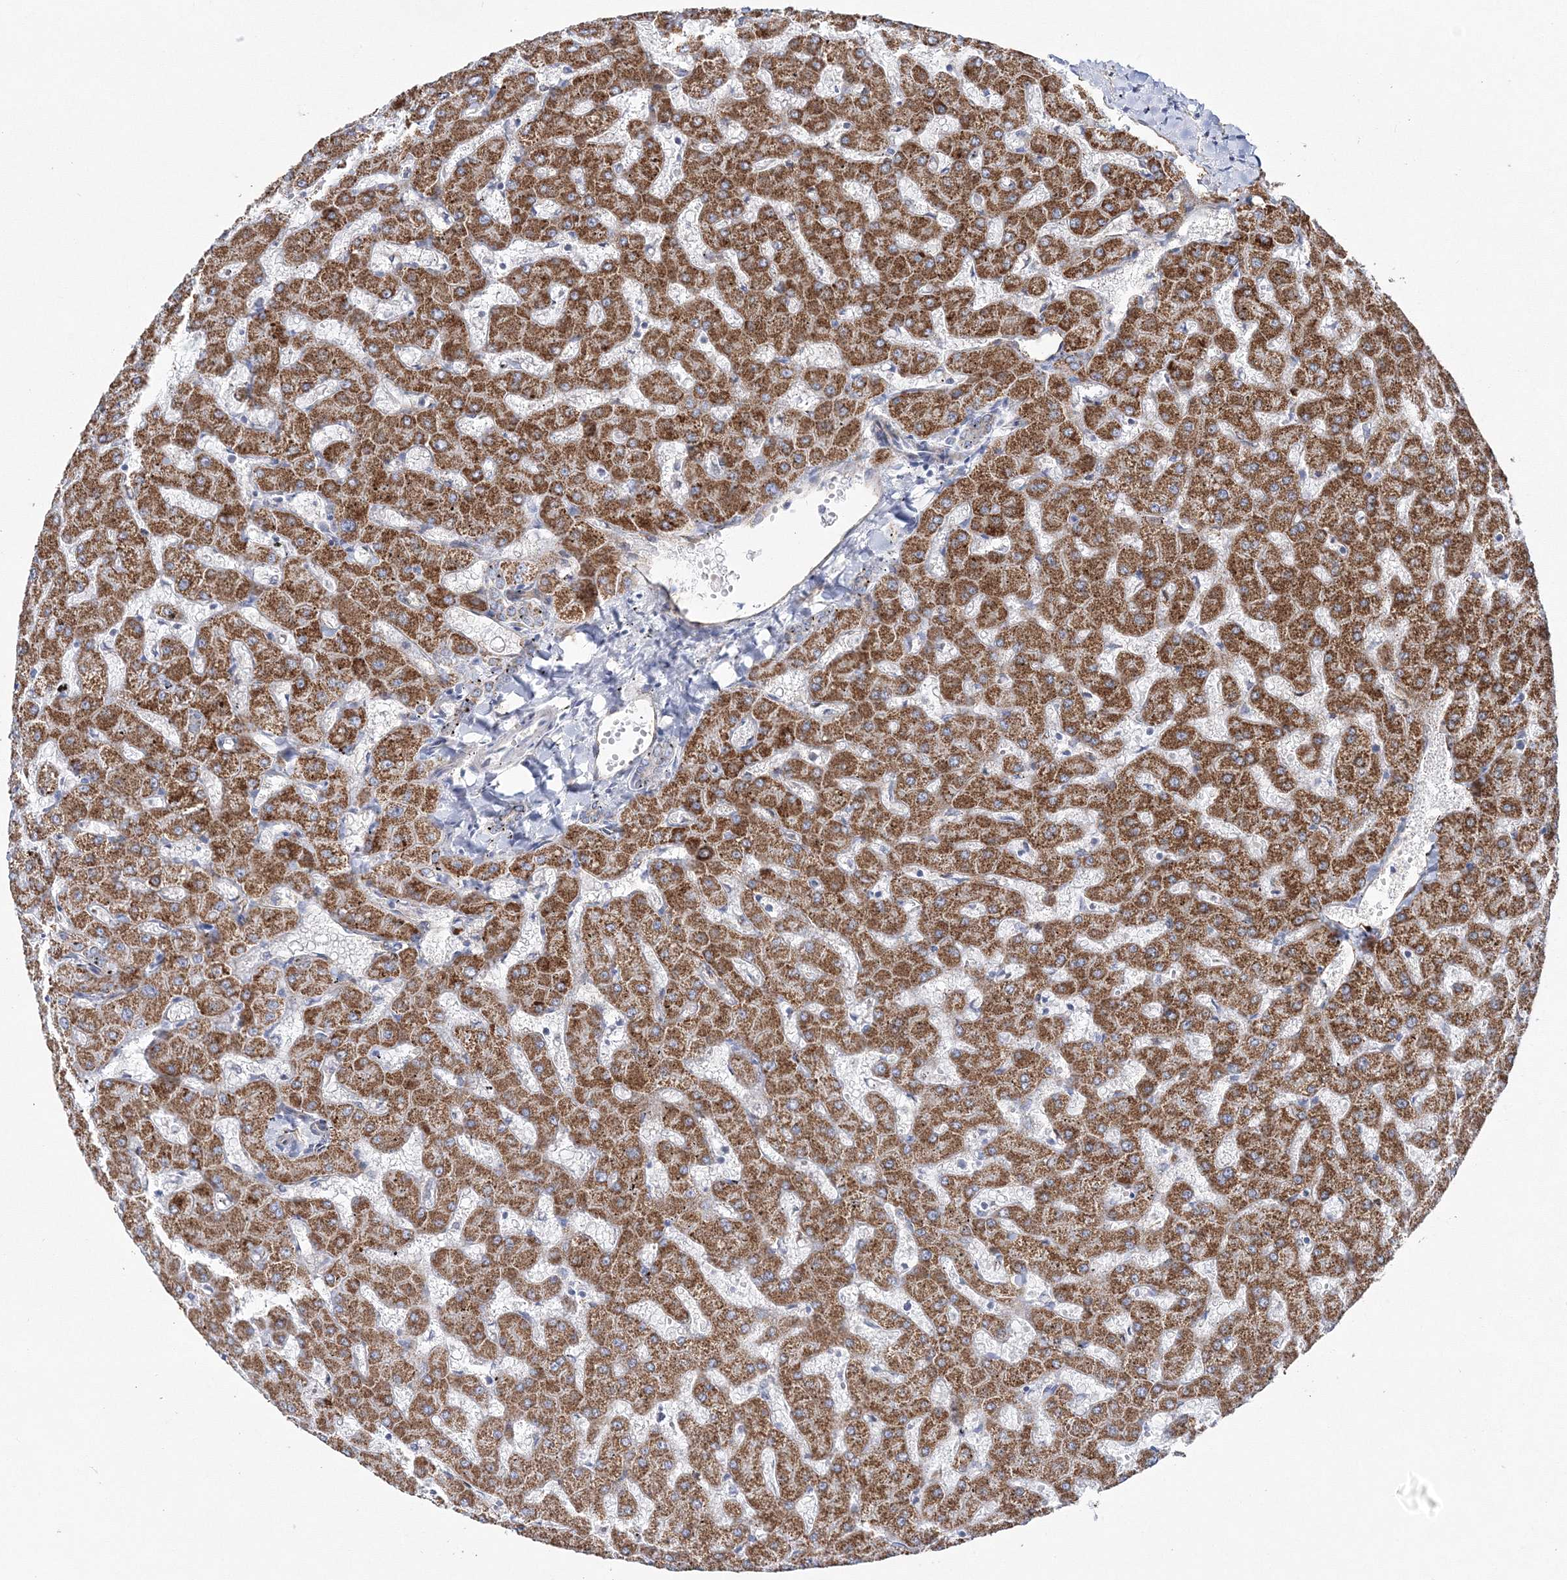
{"staining": {"intensity": "weak", "quantity": "25%-75%", "location": "cytoplasmic/membranous"}, "tissue": "liver", "cell_type": "Cholangiocytes", "image_type": "normal", "snomed": [{"axis": "morphology", "description": "Normal tissue, NOS"}, {"axis": "topography", "description": "Liver"}], "caption": "Immunohistochemical staining of benign human liver demonstrates weak cytoplasmic/membranous protein expression in approximately 25%-75% of cholangiocytes.", "gene": "HIBCH", "patient": {"sex": "female", "age": 63}}